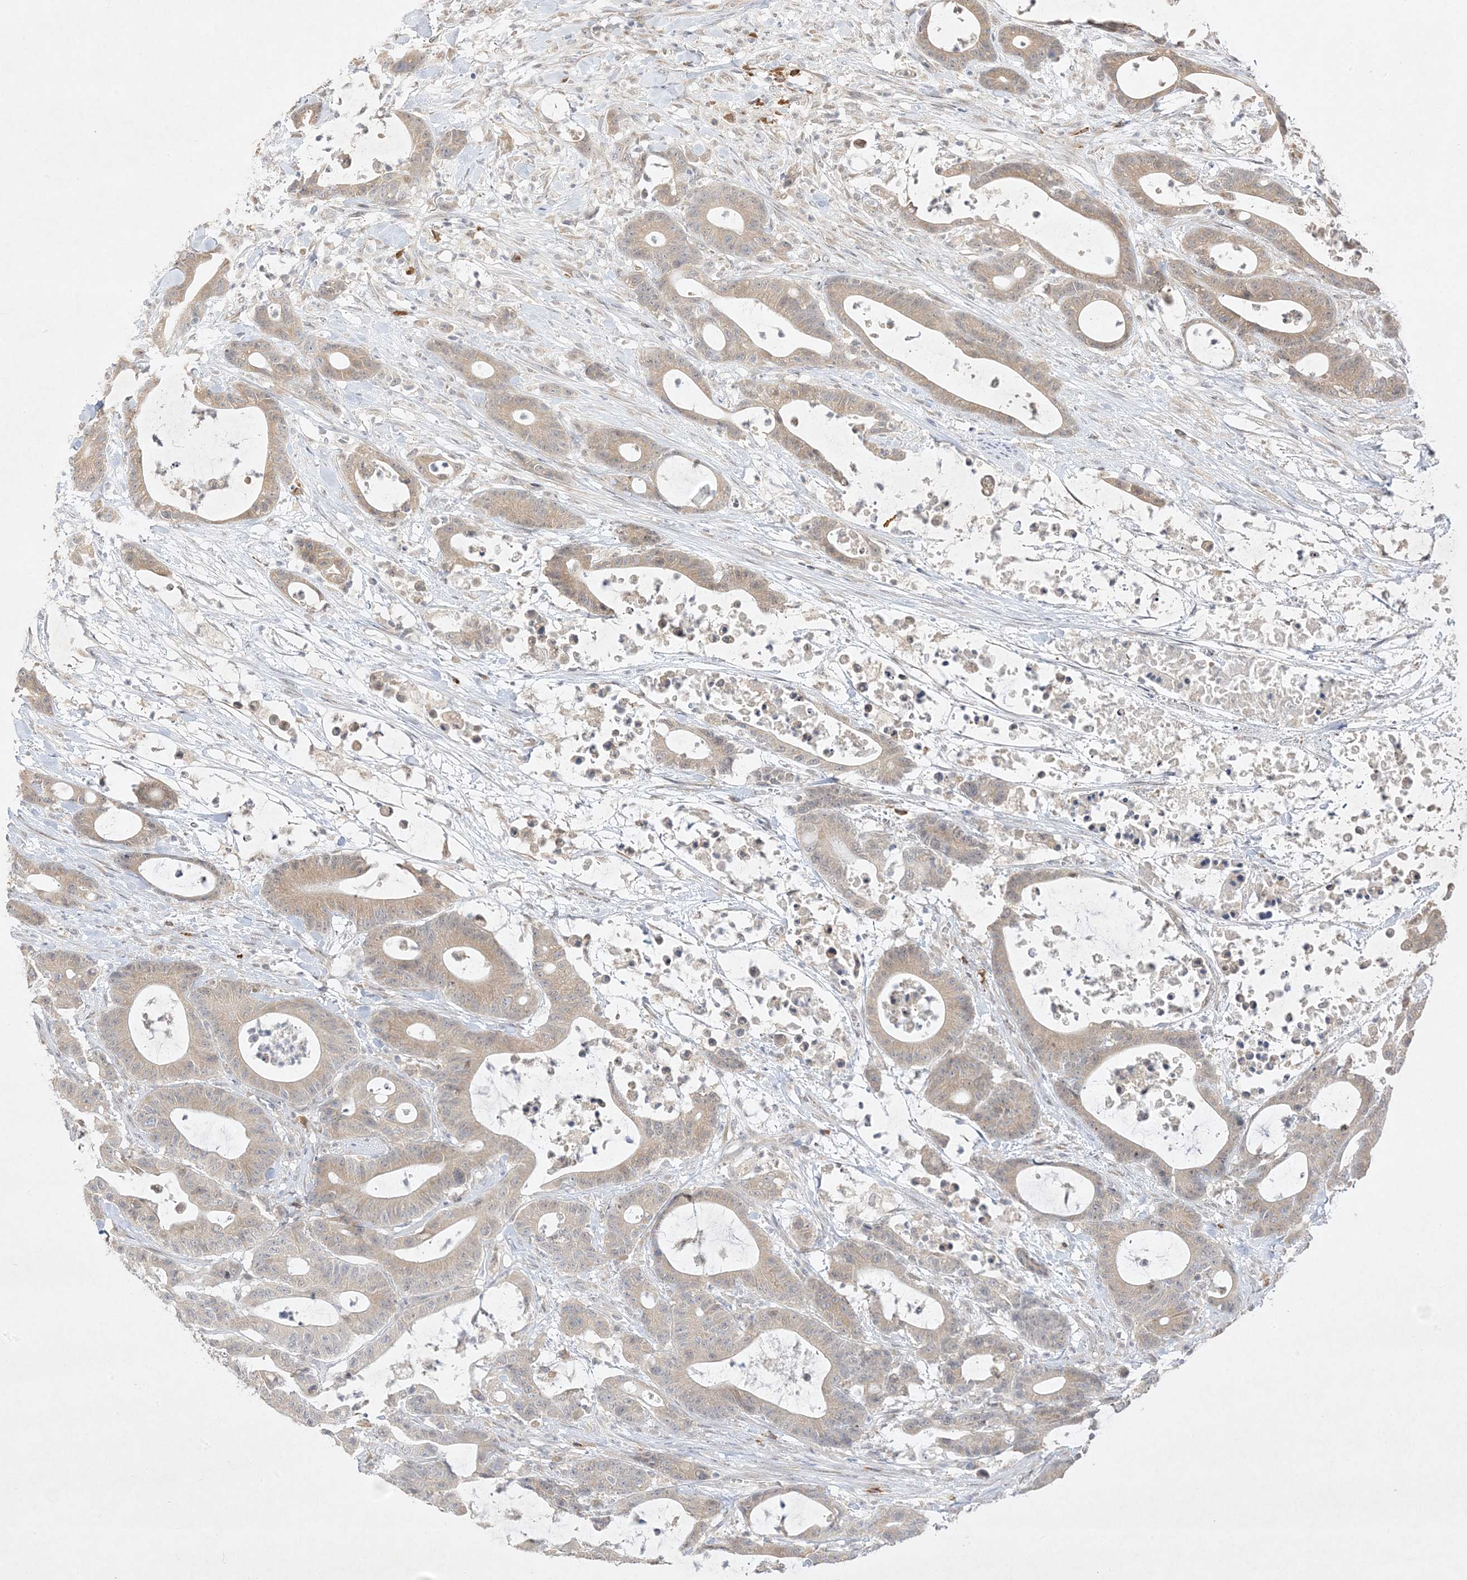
{"staining": {"intensity": "weak", "quantity": ">75%", "location": "cytoplasmic/membranous"}, "tissue": "colorectal cancer", "cell_type": "Tumor cells", "image_type": "cancer", "snomed": [{"axis": "morphology", "description": "Adenocarcinoma, NOS"}, {"axis": "topography", "description": "Colon"}], "caption": "Tumor cells reveal low levels of weak cytoplasmic/membranous positivity in about >75% of cells in colorectal adenocarcinoma.", "gene": "C2CD2", "patient": {"sex": "female", "age": 84}}